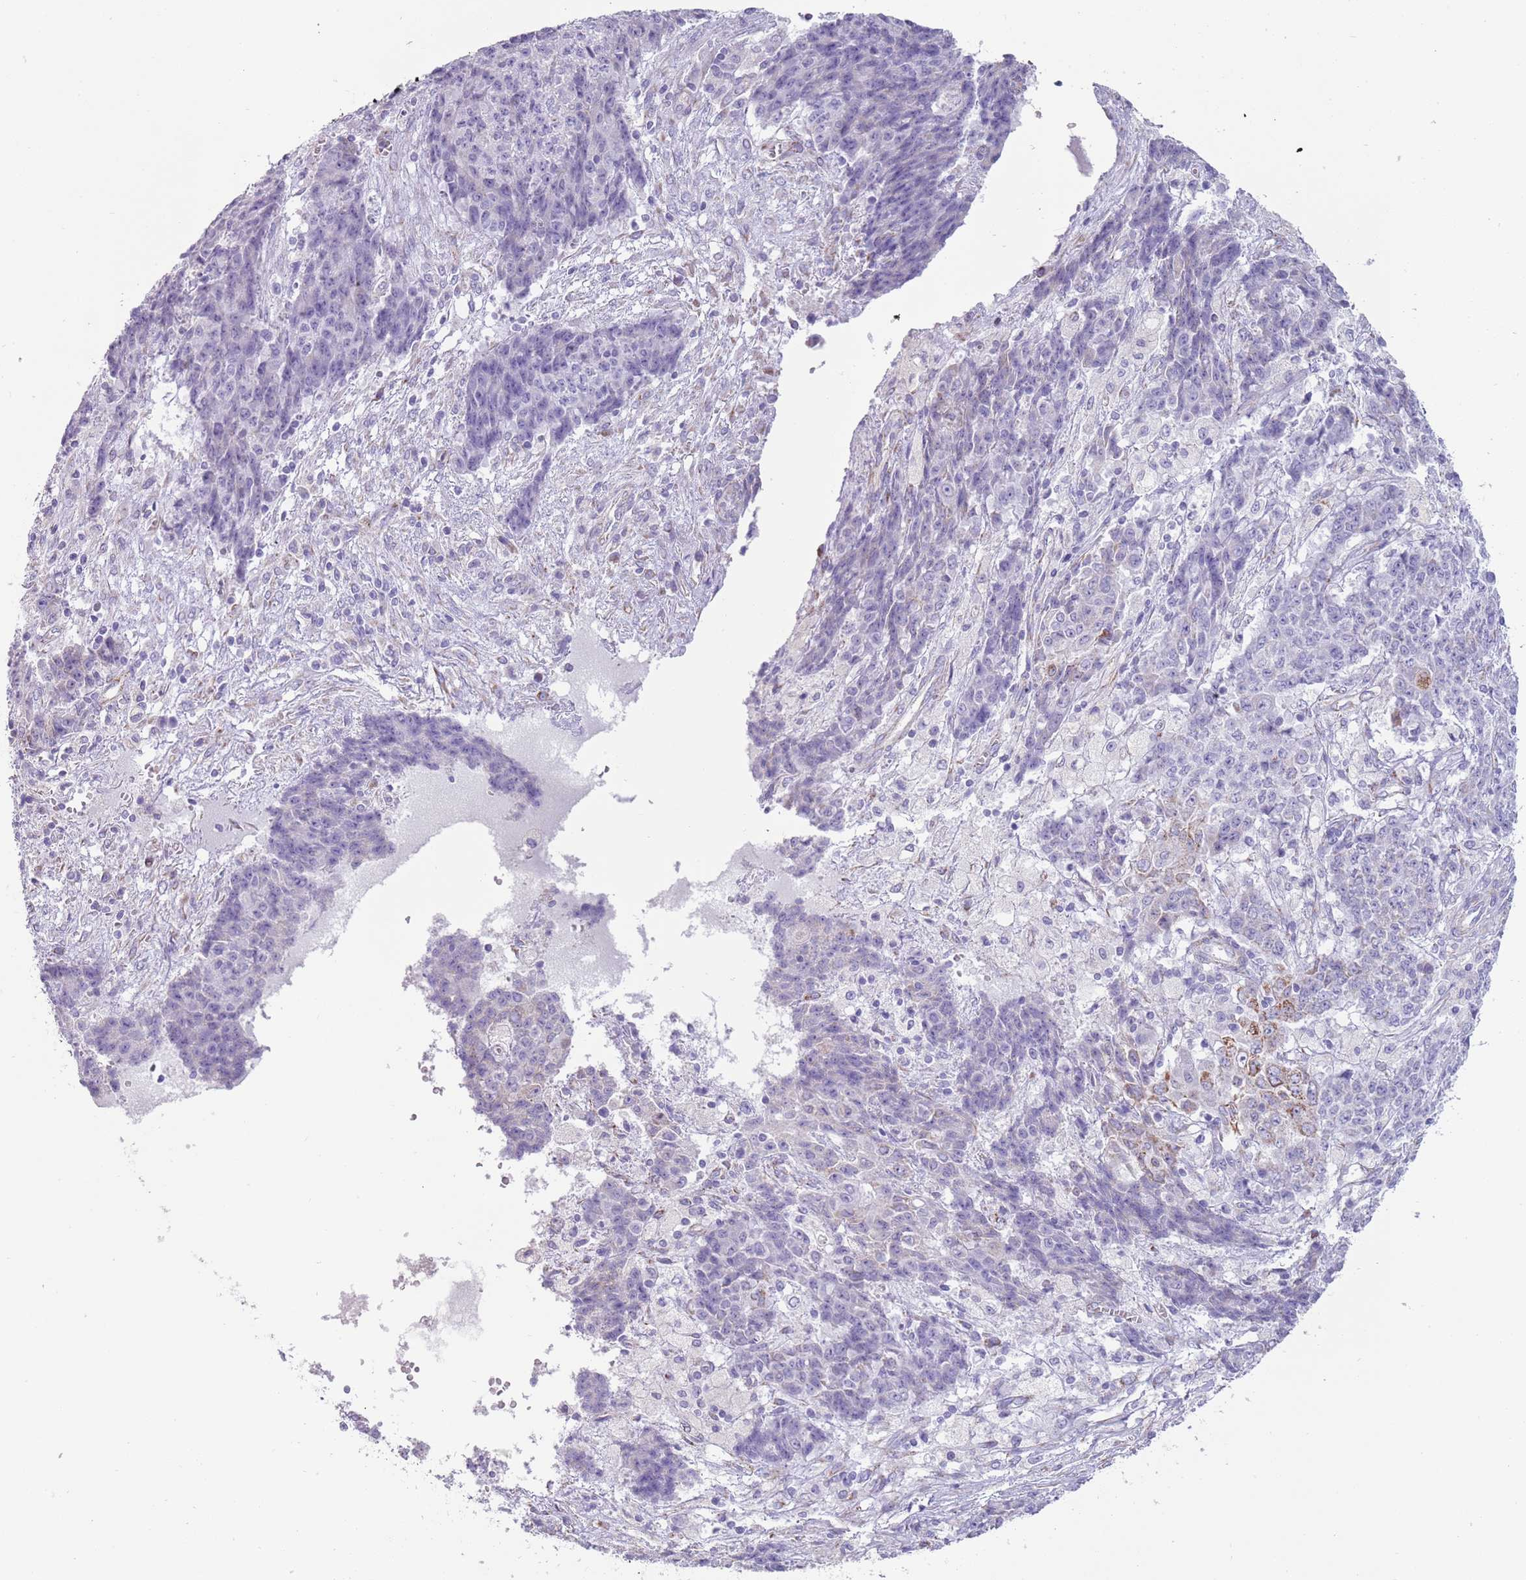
{"staining": {"intensity": "negative", "quantity": "none", "location": "none"}, "tissue": "ovarian cancer", "cell_type": "Tumor cells", "image_type": "cancer", "snomed": [{"axis": "morphology", "description": "Carcinoma, endometroid"}, {"axis": "topography", "description": "Ovary"}], "caption": "There is no significant expression in tumor cells of ovarian endometroid carcinoma. The staining is performed using DAB brown chromogen with nuclei counter-stained in using hematoxylin.", "gene": "RNF222", "patient": {"sex": "female", "age": 42}}